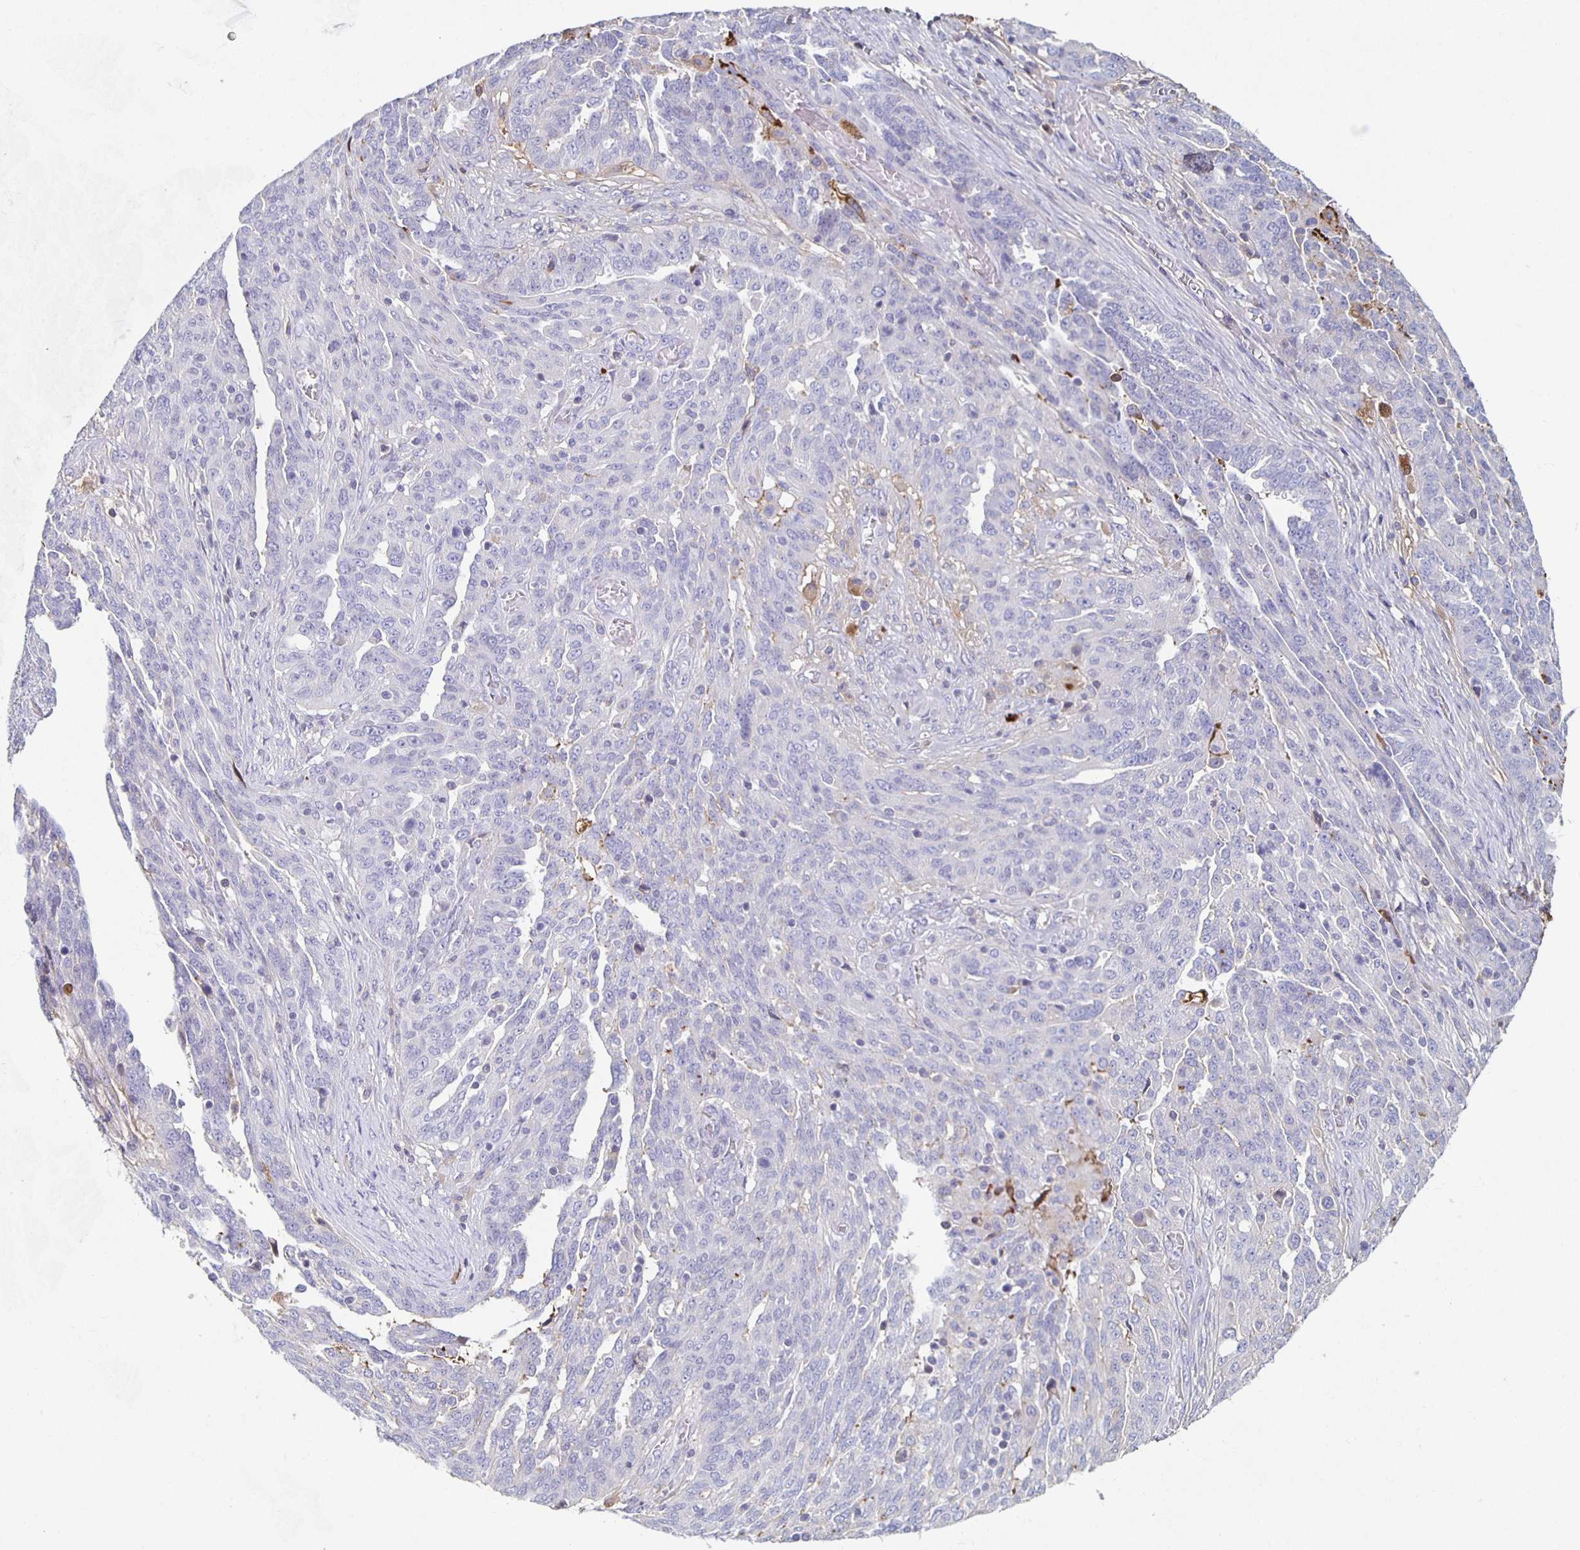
{"staining": {"intensity": "negative", "quantity": "none", "location": "none"}, "tissue": "ovarian cancer", "cell_type": "Tumor cells", "image_type": "cancer", "snomed": [{"axis": "morphology", "description": "Cystadenocarcinoma, serous, NOS"}, {"axis": "topography", "description": "Ovary"}], "caption": "An image of serous cystadenocarcinoma (ovarian) stained for a protein displays no brown staining in tumor cells.", "gene": "FGA", "patient": {"sex": "female", "age": 67}}